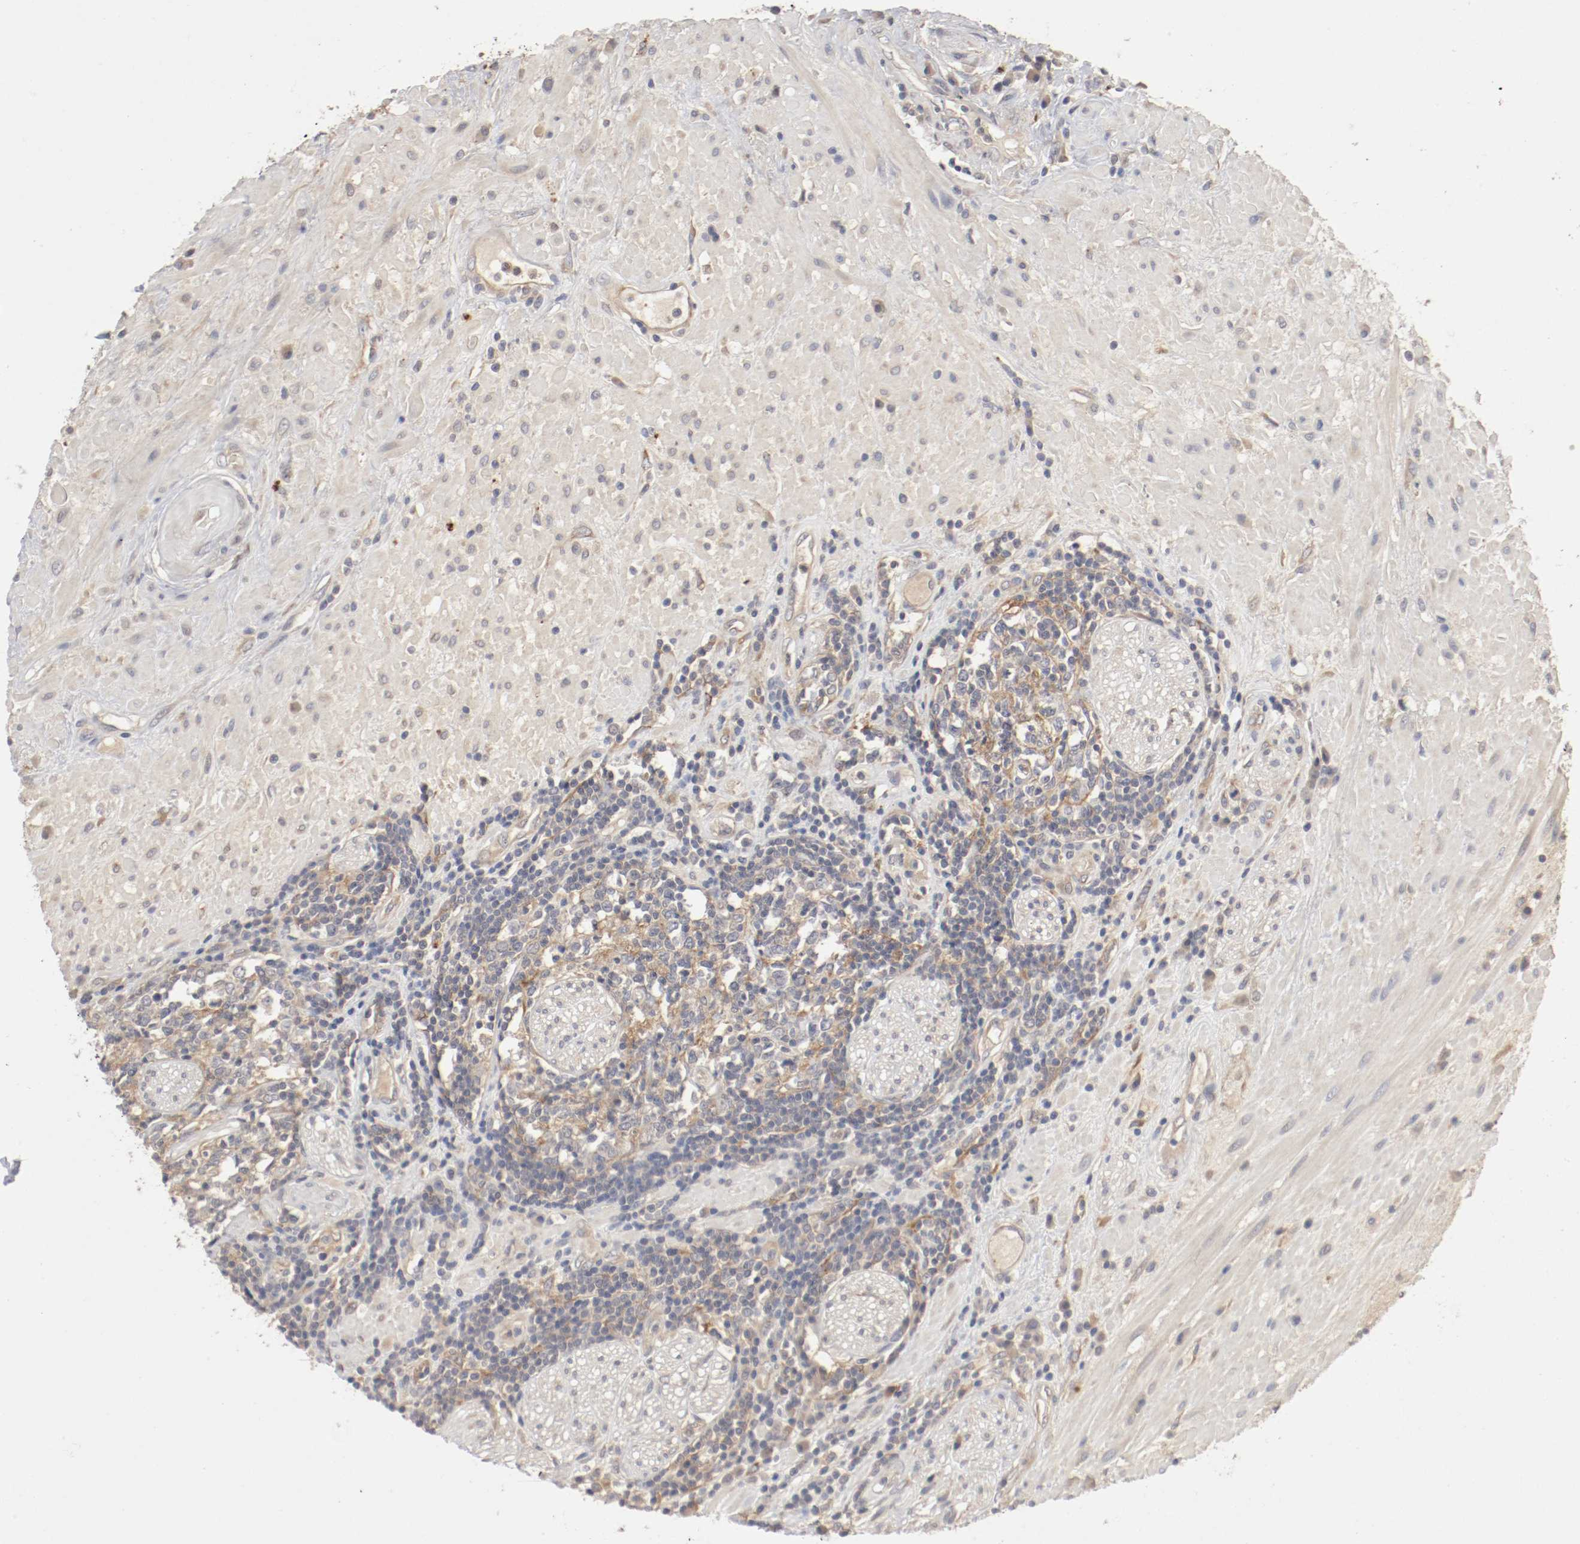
{"staining": {"intensity": "weak", "quantity": "25%-75%", "location": "cytoplasmic/membranous"}, "tissue": "seminal vesicle", "cell_type": "Glandular cells", "image_type": "normal", "snomed": [{"axis": "morphology", "description": "Normal tissue, NOS"}, {"axis": "topography", "description": "Seminal veicle"}], "caption": "Immunohistochemical staining of unremarkable human seminal vesicle demonstrates low levels of weak cytoplasmic/membranous staining in about 25%-75% of glandular cells.", "gene": "REN", "patient": {"sex": "male", "age": 61}}